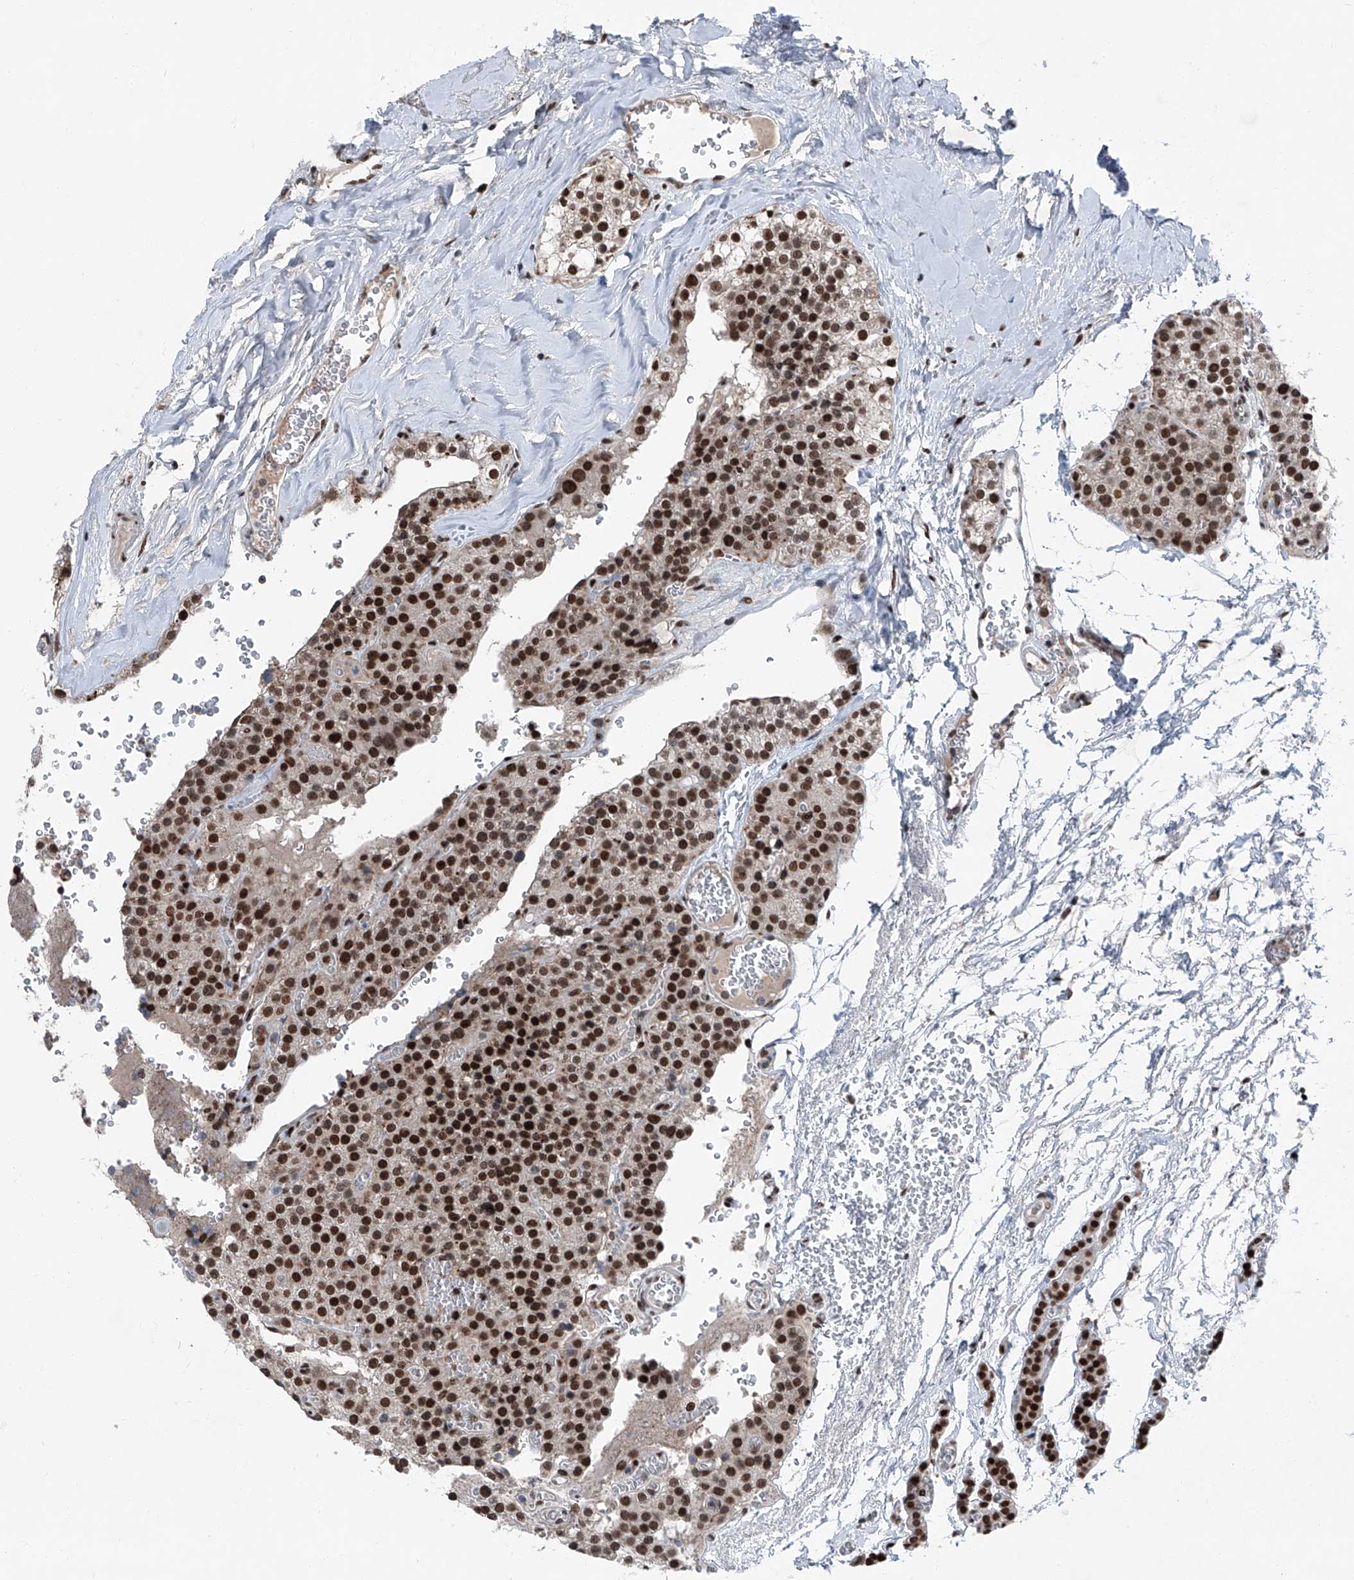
{"staining": {"intensity": "strong", "quantity": ">75%", "location": "nuclear"}, "tissue": "parathyroid gland", "cell_type": "Glandular cells", "image_type": "normal", "snomed": [{"axis": "morphology", "description": "Normal tissue, NOS"}, {"axis": "topography", "description": "Parathyroid gland"}], "caption": "This image shows immunohistochemistry (IHC) staining of unremarkable parathyroid gland, with high strong nuclear expression in approximately >75% of glandular cells.", "gene": "BMI1", "patient": {"sex": "female", "age": 64}}